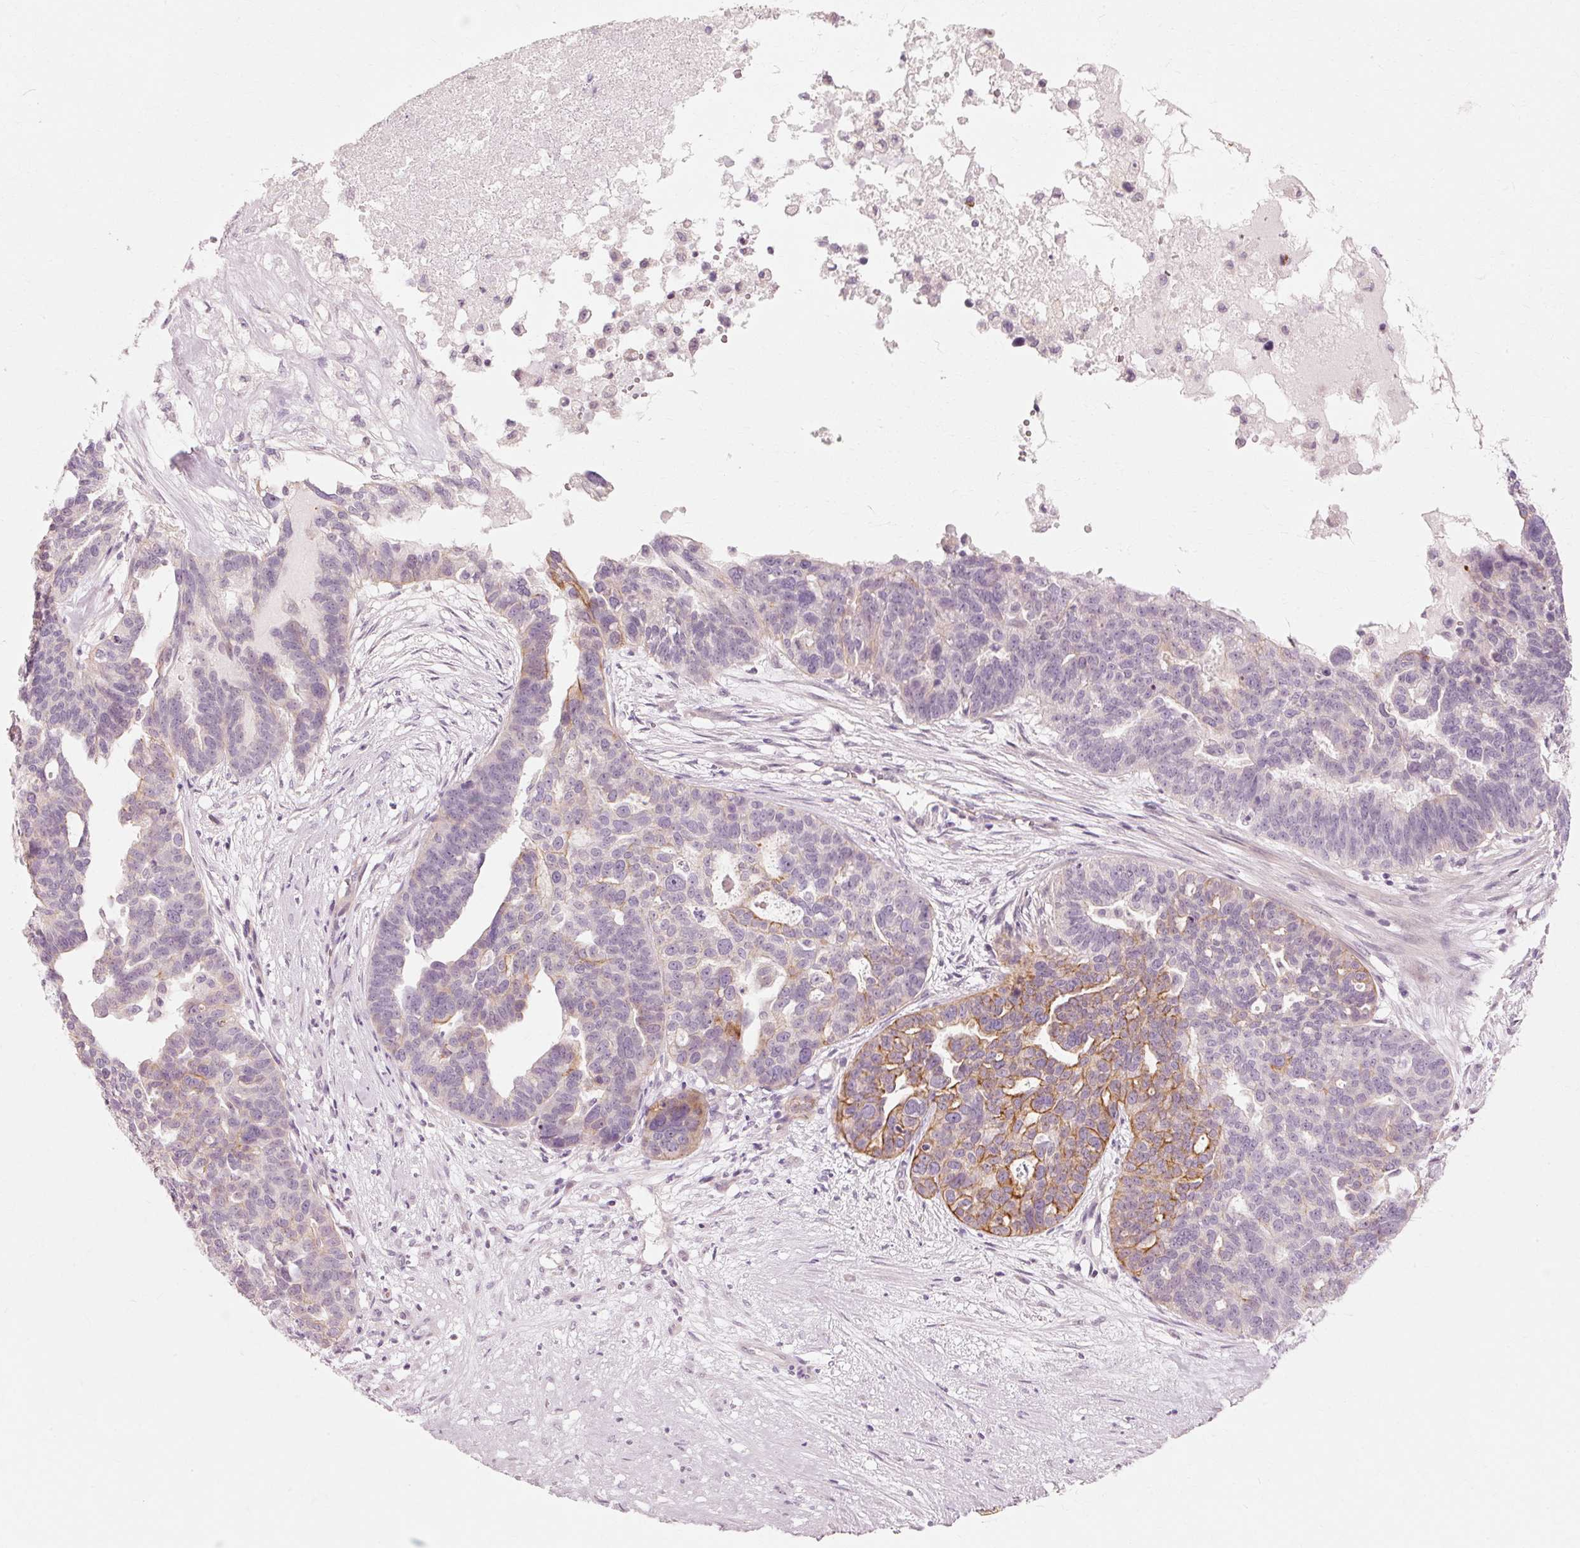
{"staining": {"intensity": "moderate", "quantity": "<25%", "location": "cytoplasmic/membranous"}, "tissue": "ovarian cancer", "cell_type": "Tumor cells", "image_type": "cancer", "snomed": [{"axis": "morphology", "description": "Cystadenocarcinoma, serous, NOS"}, {"axis": "topography", "description": "Ovary"}], "caption": "Tumor cells show low levels of moderate cytoplasmic/membranous staining in approximately <25% of cells in human ovarian cancer.", "gene": "TRIM73", "patient": {"sex": "female", "age": 59}}